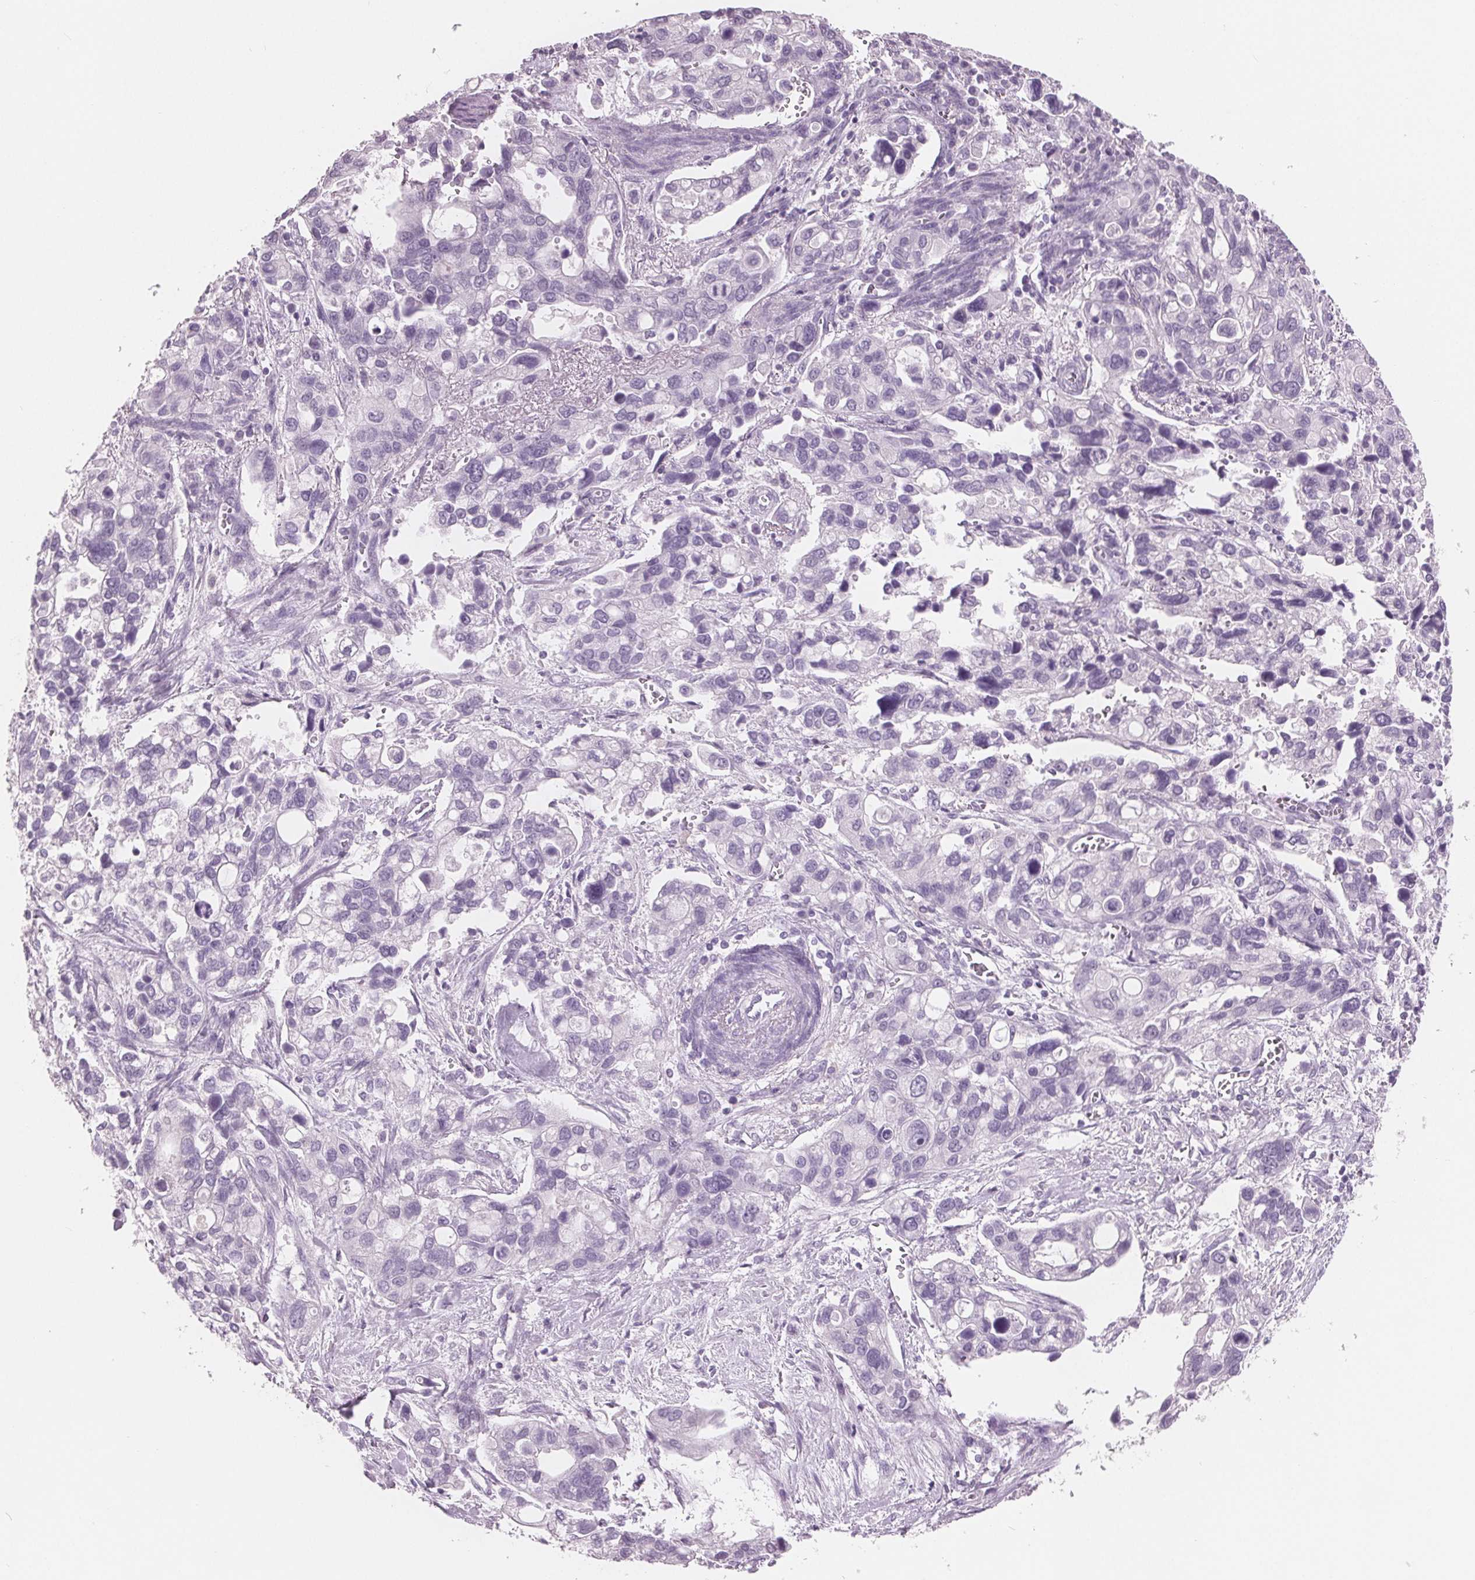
{"staining": {"intensity": "negative", "quantity": "none", "location": "none"}, "tissue": "stomach cancer", "cell_type": "Tumor cells", "image_type": "cancer", "snomed": [{"axis": "morphology", "description": "Adenocarcinoma, NOS"}, {"axis": "topography", "description": "Stomach, upper"}], "caption": "This is an immunohistochemistry (IHC) image of stomach cancer (adenocarcinoma). There is no staining in tumor cells.", "gene": "AMBP", "patient": {"sex": "female", "age": 81}}